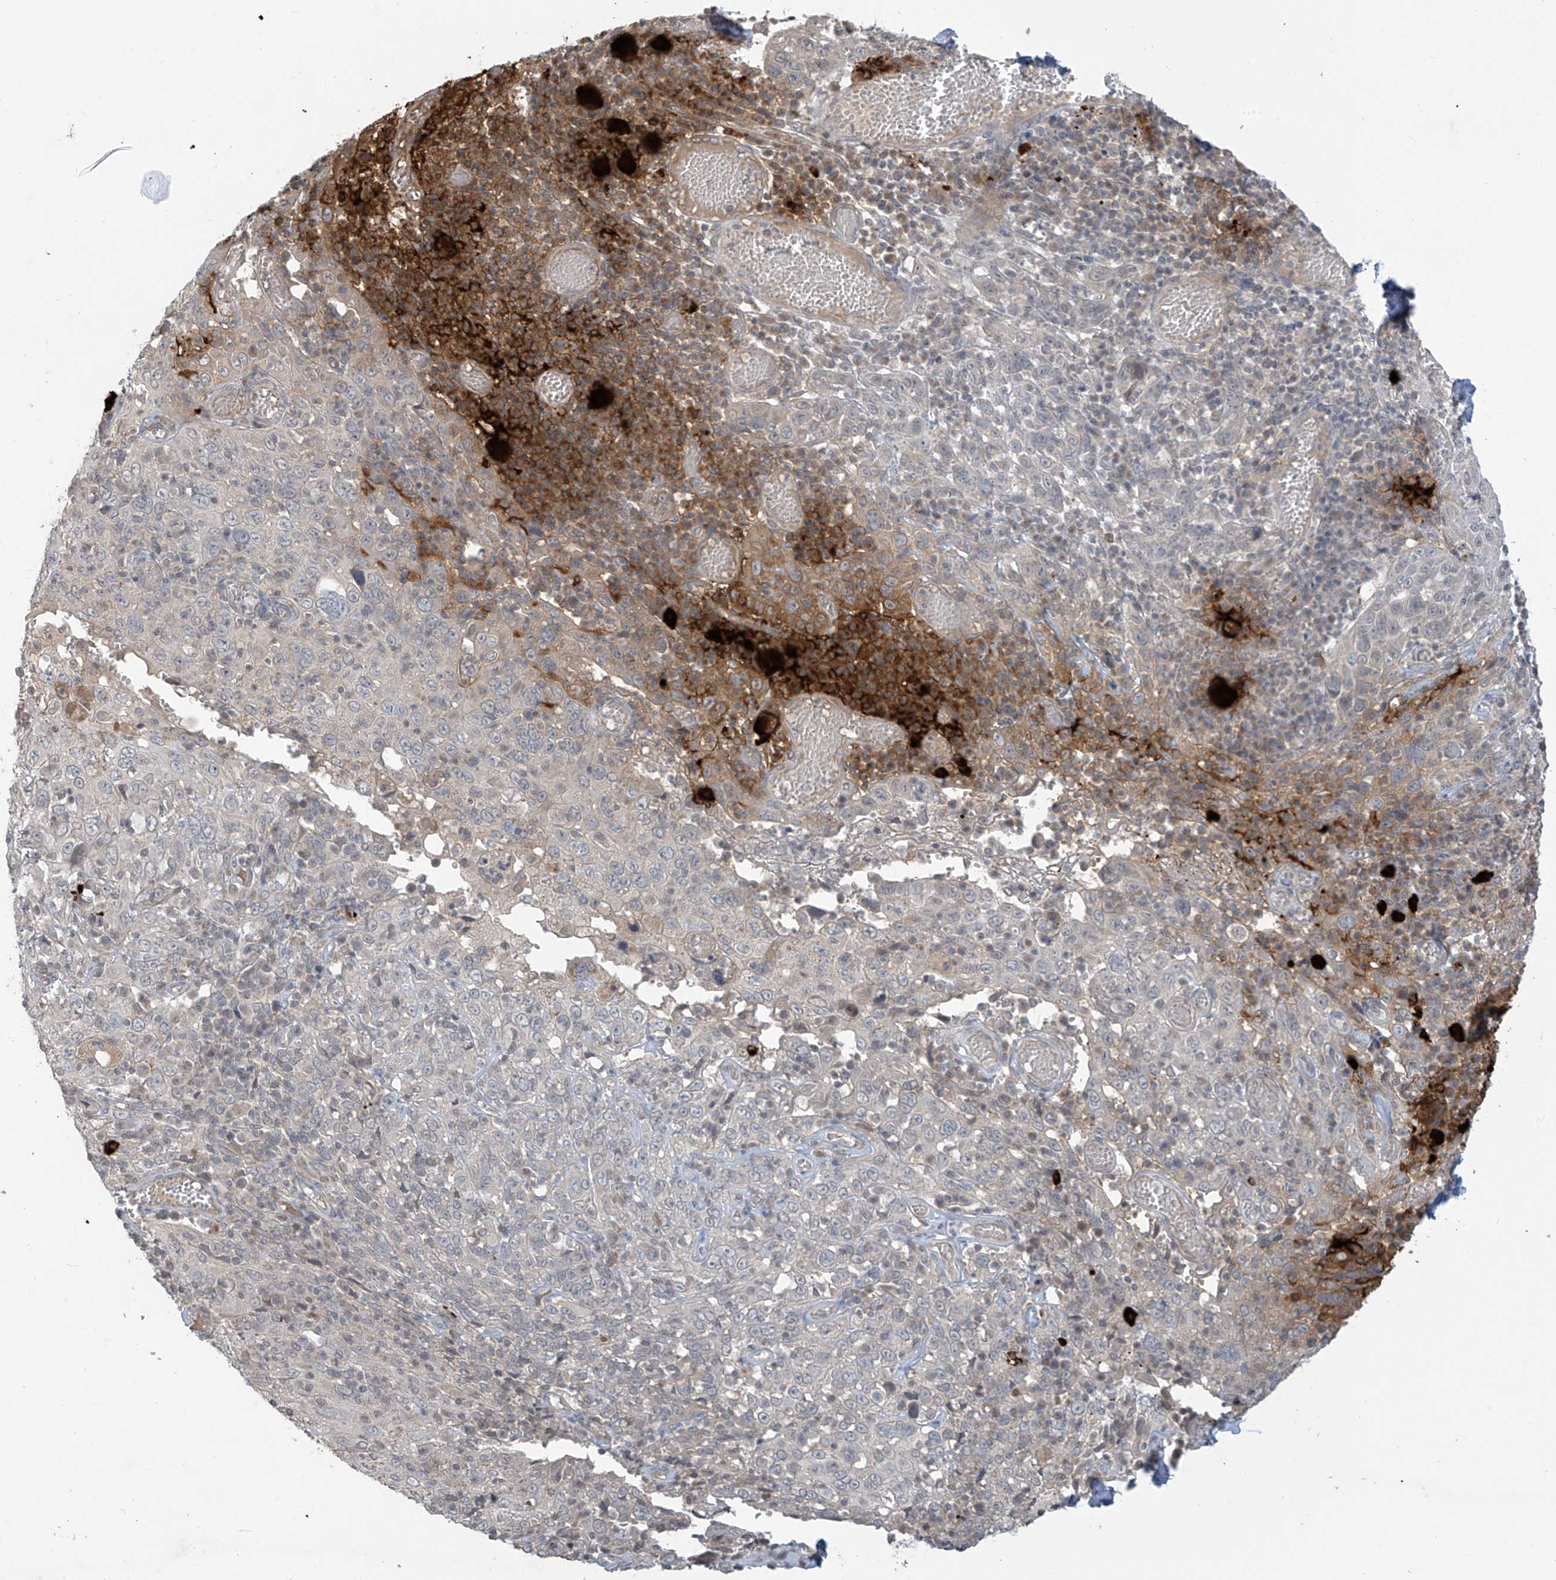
{"staining": {"intensity": "moderate", "quantity": "<25%", "location": "cytoplasmic/membranous"}, "tissue": "cervical cancer", "cell_type": "Tumor cells", "image_type": "cancer", "snomed": [{"axis": "morphology", "description": "Squamous cell carcinoma, NOS"}, {"axis": "topography", "description": "Cervix"}], "caption": "Approximately <25% of tumor cells in human cervical cancer exhibit moderate cytoplasmic/membranous protein staining as visualized by brown immunohistochemical staining.", "gene": "DGKQ", "patient": {"sex": "female", "age": 46}}